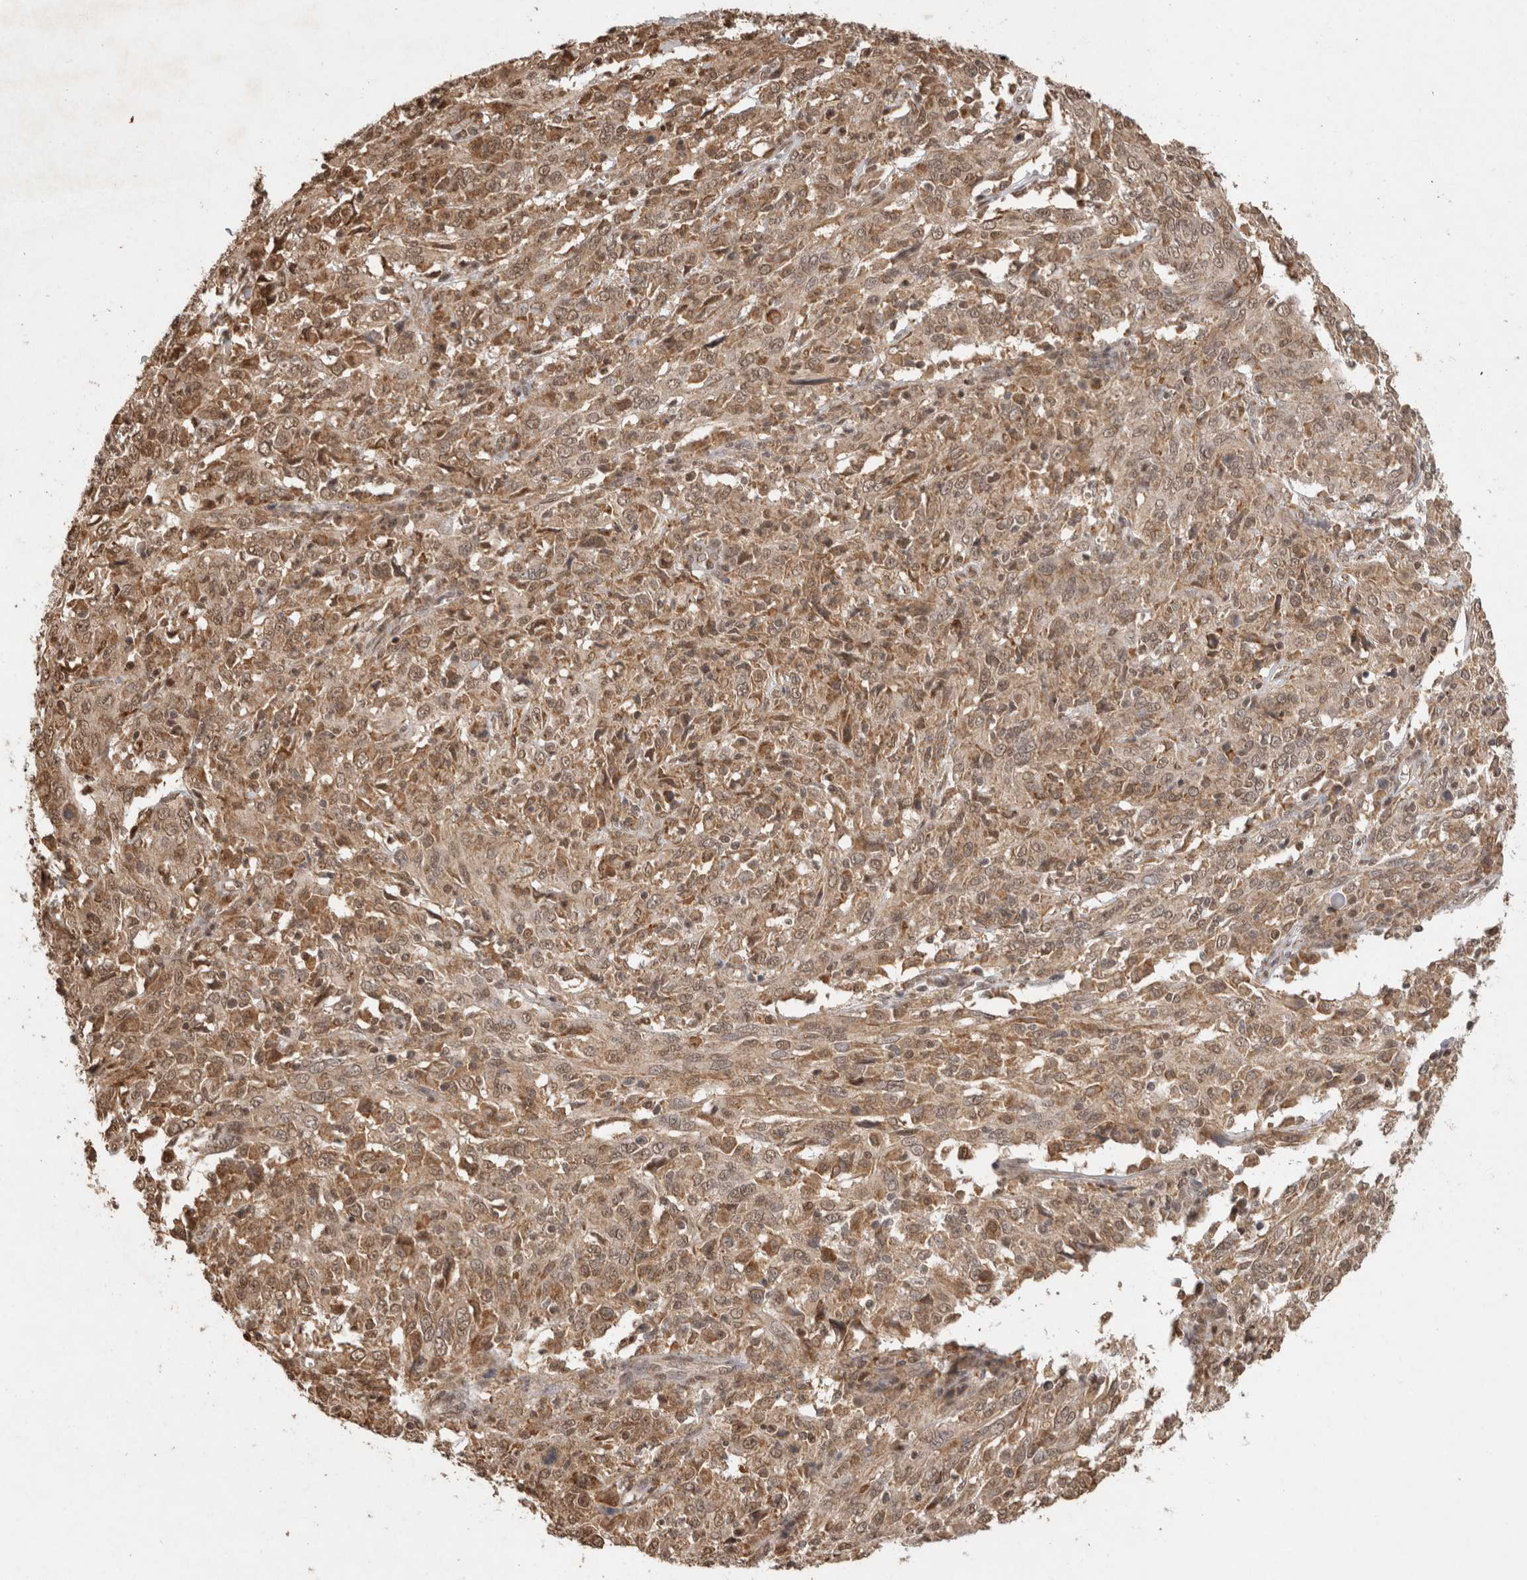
{"staining": {"intensity": "moderate", "quantity": ">75%", "location": "cytoplasmic/membranous,nuclear"}, "tissue": "cervical cancer", "cell_type": "Tumor cells", "image_type": "cancer", "snomed": [{"axis": "morphology", "description": "Squamous cell carcinoma, NOS"}, {"axis": "topography", "description": "Cervix"}], "caption": "IHC staining of cervical cancer, which displays medium levels of moderate cytoplasmic/membranous and nuclear expression in approximately >75% of tumor cells indicating moderate cytoplasmic/membranous and nuclear protein expression. The staining was performed using DAB (brown) for protein detection and nuclei were counterstained in hematoxylin (blue).", "gene": "KEAP1", "patient": {"sex": "female", "age": 46}}